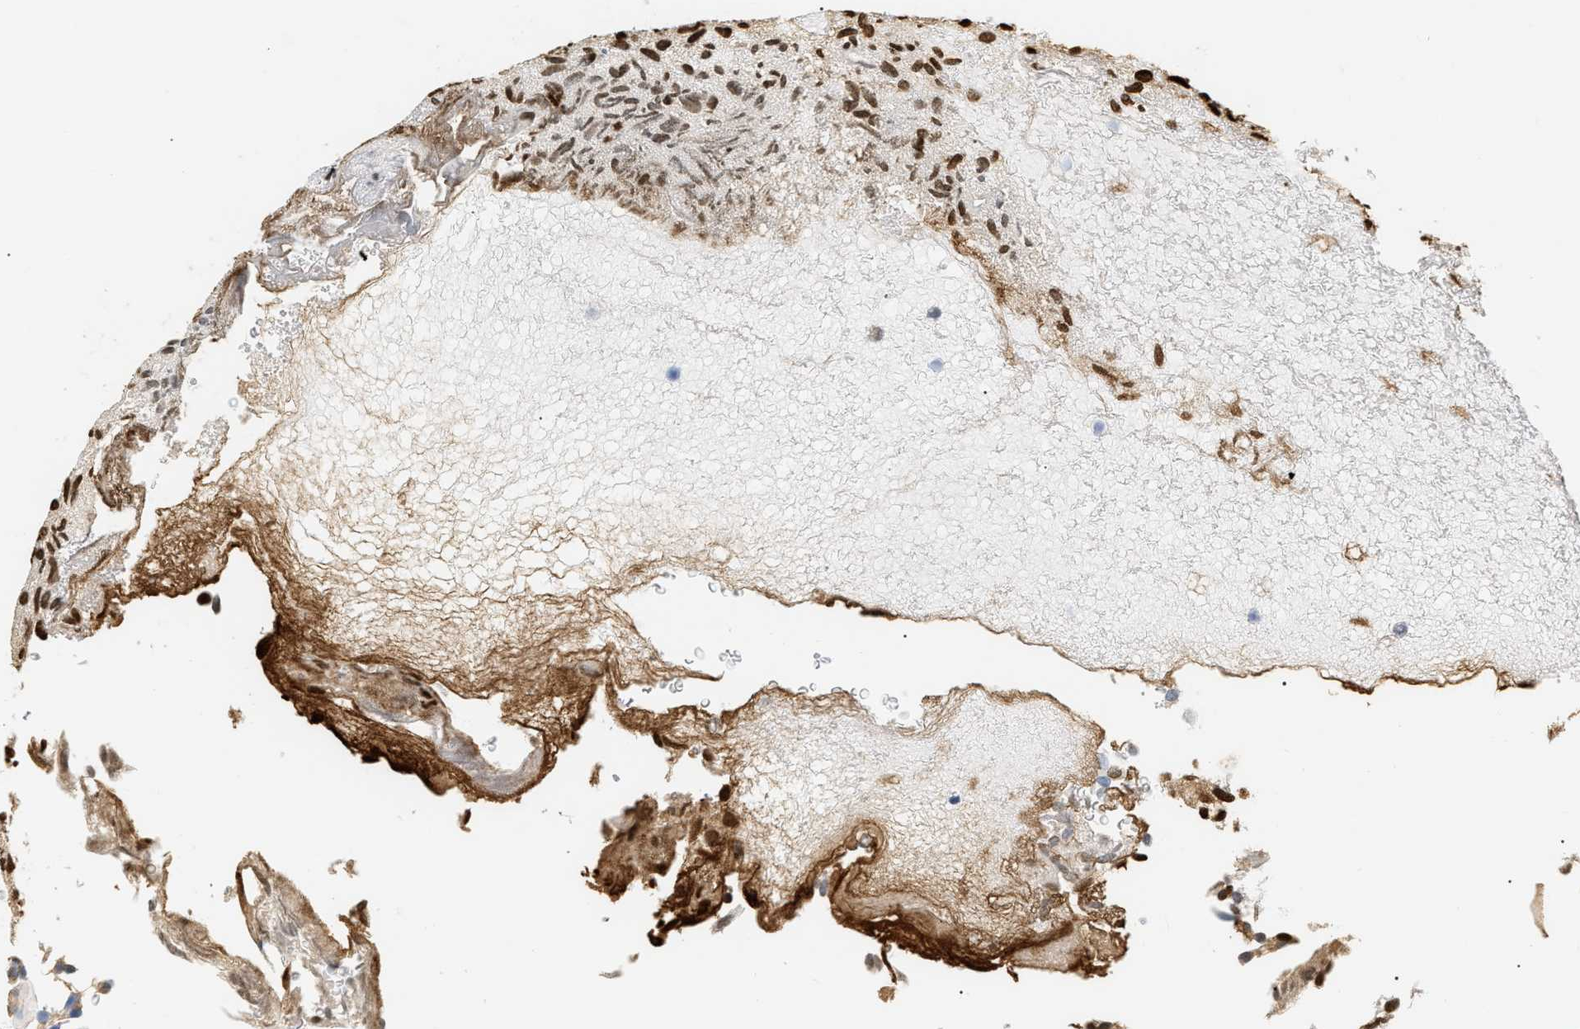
{"staining": {"intensity": "negative", "quantity": "none", "location": "none"}, "tissue": "urothelial cancer", "cell_type": "Tumor cells", "image_type": "cancer", "snomed": [{"axis": "morphology", "description": "Urothelial carcinoma, Low grade"}, {"axis": "topography", "description": "Urinary bladder"}], "caption": "A high-resolution histopathology image shows immunohistochemistry (IHC) staining of urothelial cancer, which reveals no significant expression in tumor cells.", "gene": "CFH", "patient": {"sex": "male", "age": 78}}